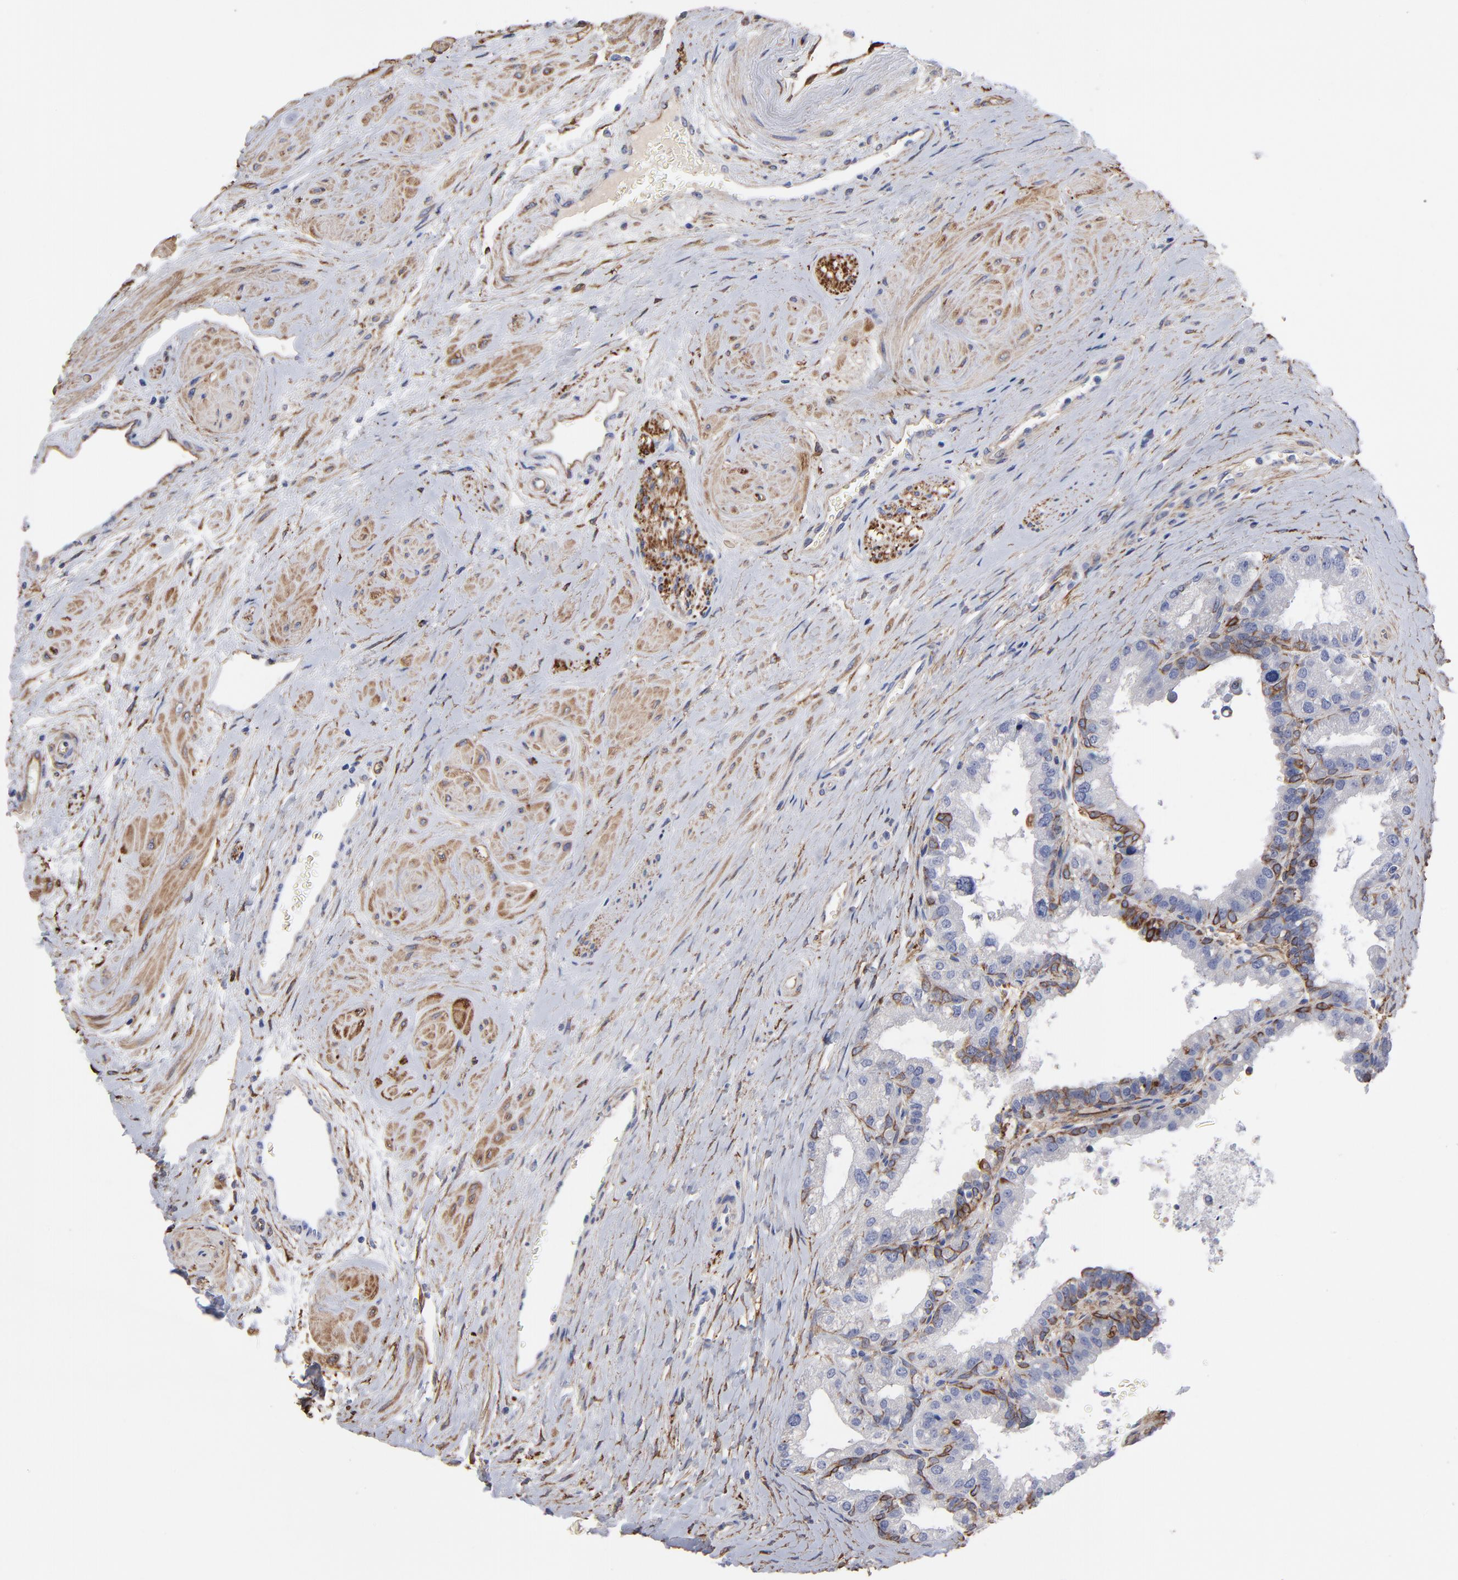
{"staining": {"intensity": "moderate", "quantity": "<25%", "location": "cytoplasmic/membranous"}, "tissue": "prostate", "cell_type": "Glandular cells", "image_type": "normal", "snomed": [{"axis": "morphology", "description": "Normal tissue, NOS"}, {"axis": "topography", "description": "Prostate"}], "caption": "This micrograph demonstrates immunohistochemistry (IHC) staining of unremarkable prostate, with low moderate cytoplasmic/membranous staining in approximately <25% of glandular cells.", "gene": "CILP", "patient": {"sex": "male", "age": 60}}